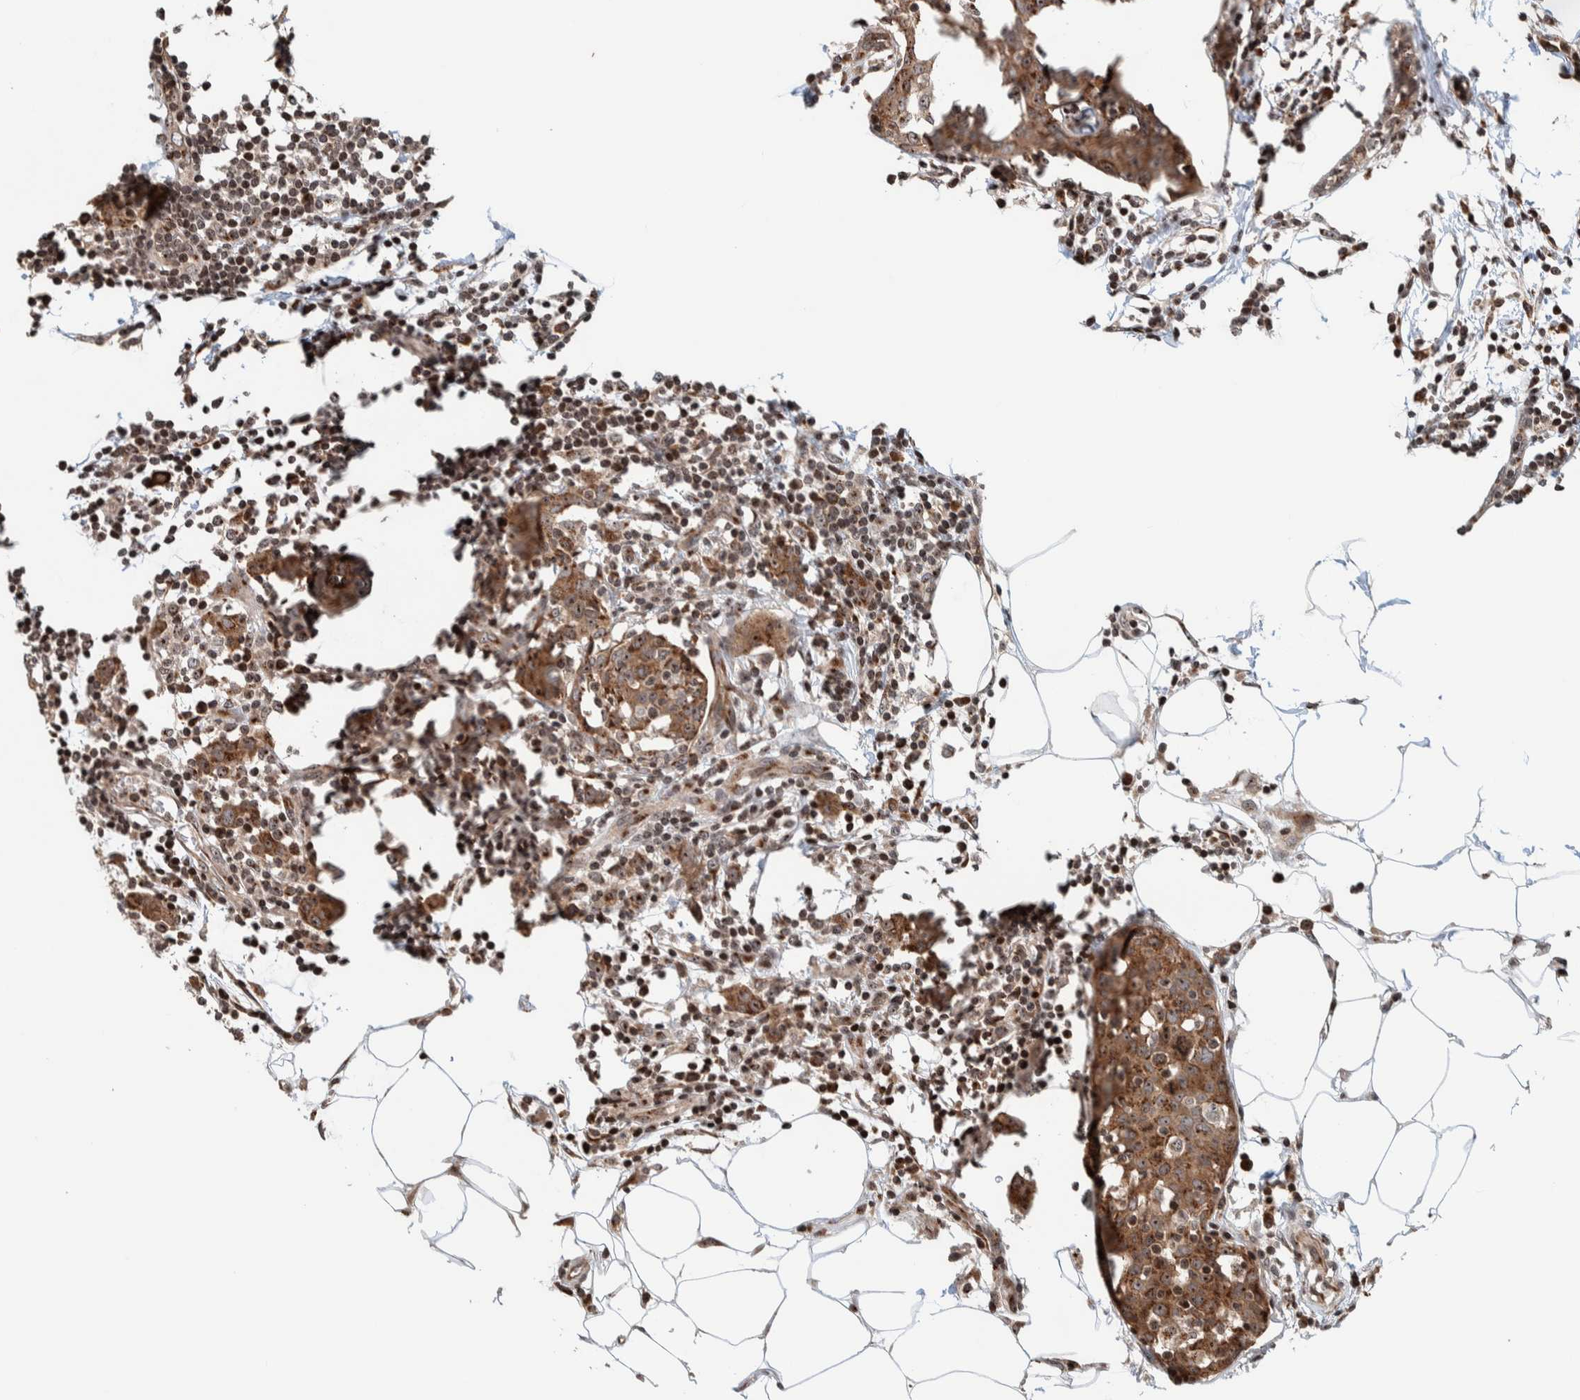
{"staining": {"intensity": "moderate", "quantity": ">75%", "location": "cytoplasmic/membranous,nuclear"}, "tissue": "breast cancer", "cell_type": "Tumor cells", "image_type": "cancer", "snomed": [{"axis": "morphology", "description": "Normal tissue, NOS"}, {"axis": "morphology", "description": "Duct carcinoma"}, {"axis": "topography", "description": "Breast"}], "caption": "Protein expression analysis of human breast infiltrating ductal carcinoma reveals moderate cytoplasmic/membranous and nuclear staining in about >75% of tumor cells.", "gene": "CCDC182", "patient": {"sex": "female", "age": 37}}